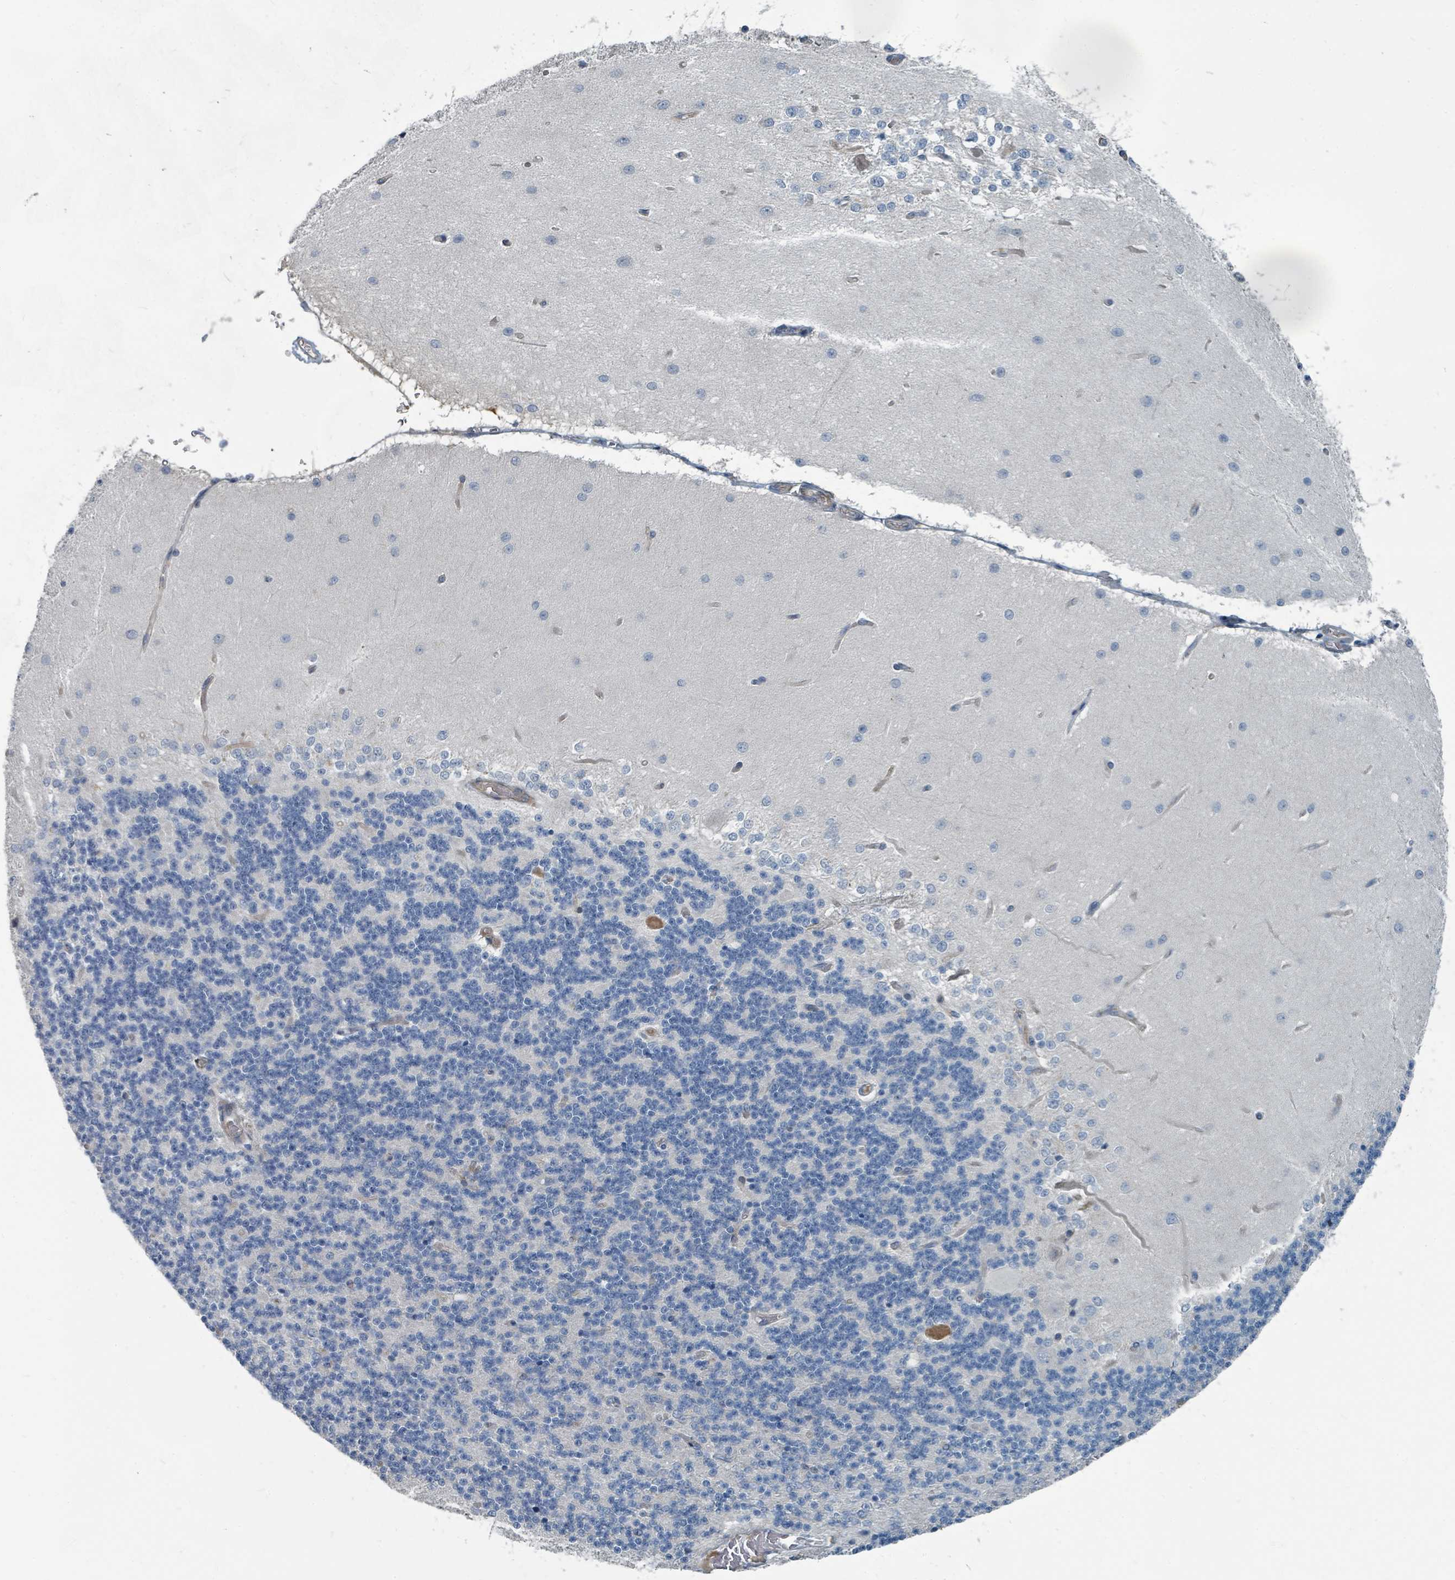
{"staining": {"intensity": "negative", "quantity": "none", "location": "none"}, "tissue": "cerebellum", "cell_type": "Cells in granular layer", "image_type": "normal", "snomed": [{"axis": "morphology", "description": "Normal tissue, NOS"}, {"axis": "topography", "description": "Cerebellum"}], "caption": "The photomicrograph displays no staining of cells in granular layer in unremarkable cerebellum.", "gene": "SLC44A5", "patient": {"sex": "female", "age": 29}}